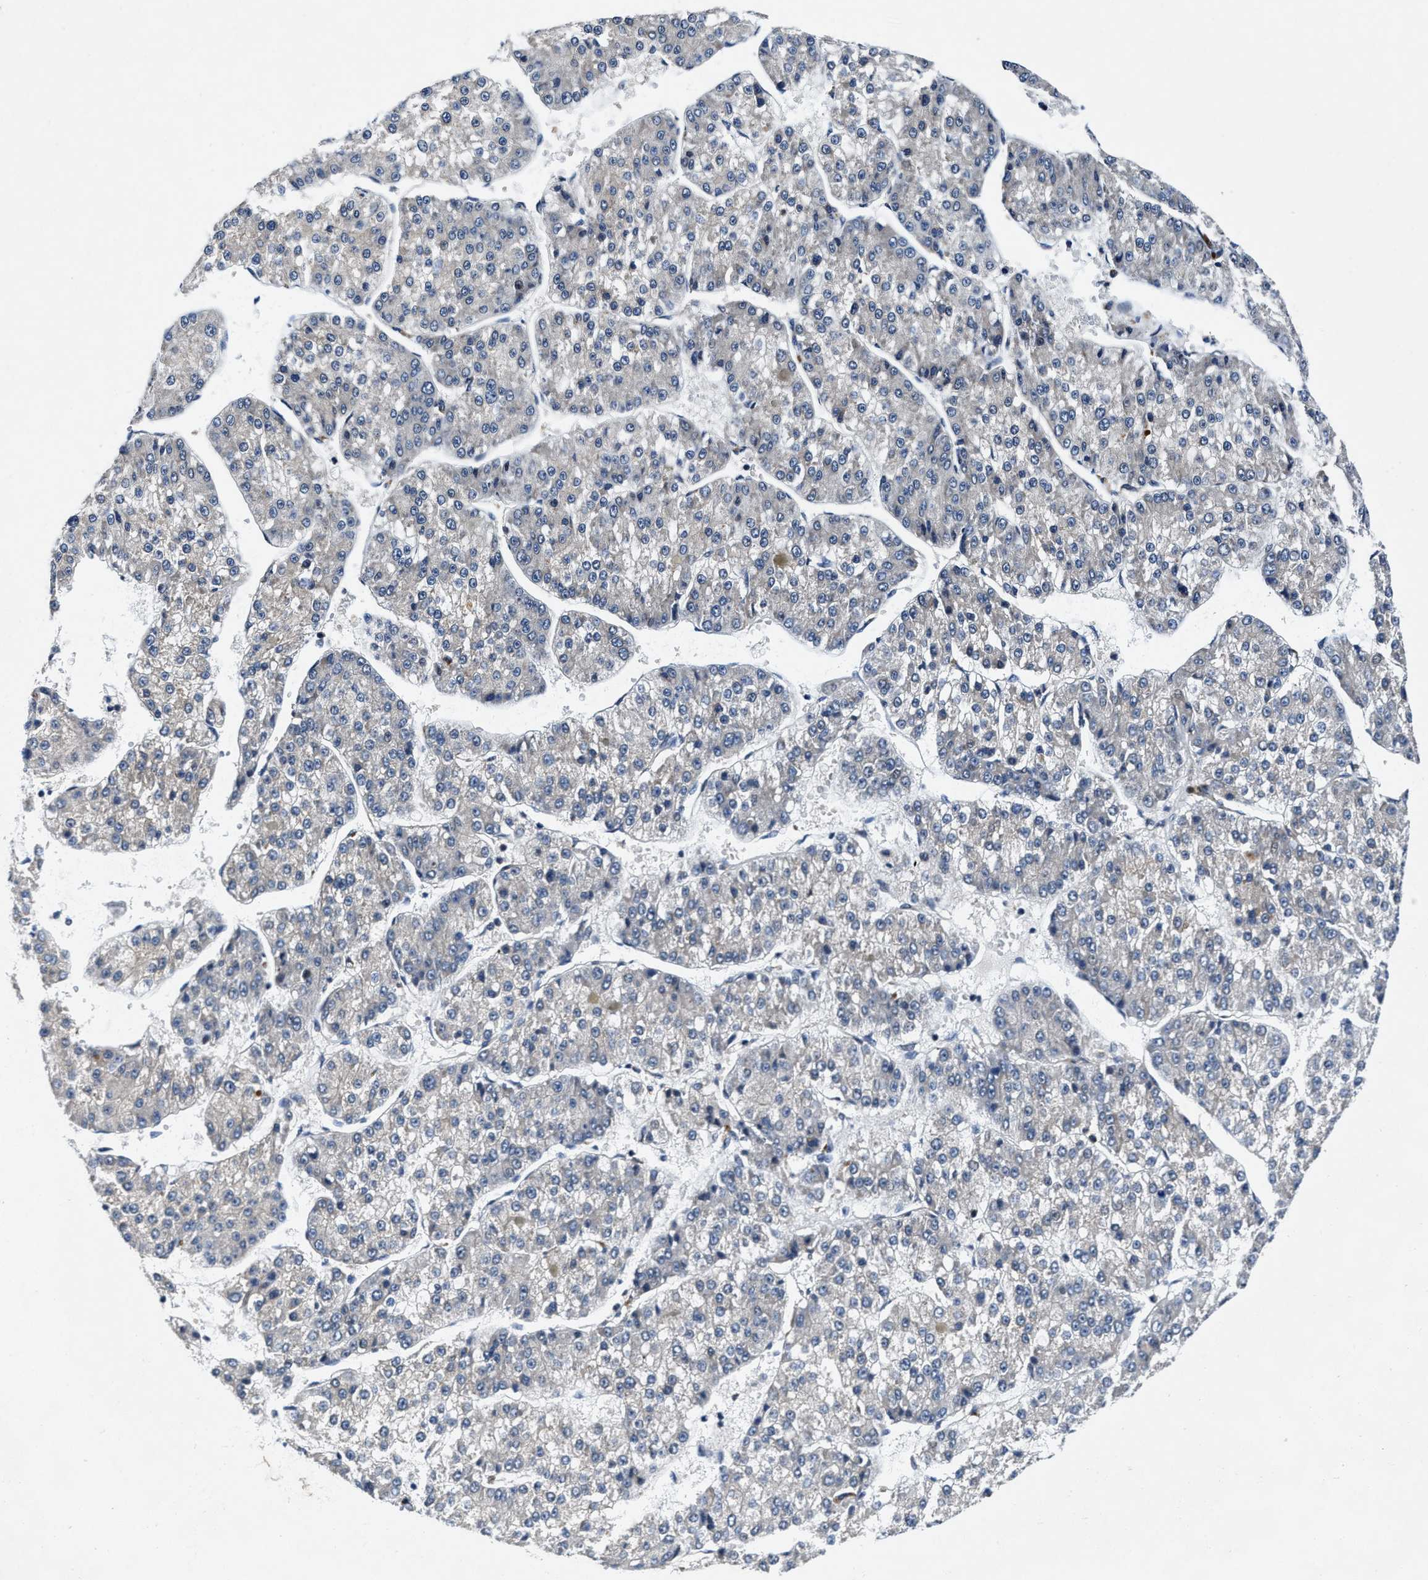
{"staining": {"intensity": "negative", "quantity": "none", "location": "none"}, "tissue": "liver cancer", "cell_type": "Tumor cells", "image_type": "cancer", "snomed": [{"axis": "morphology", "description": "Carcinoma, Hepatocellular, NOS"}, {"axis": "topography", "description": "Liver"}], "caption": "This image is of liver cancer (hepatocellular carcinoma) stained with immunohistochemistry (IHC) to label a protein in brown with the nuclei are counter-stained blue. There is no positivity in tumor cells. (Brightfield microscopy of DAB (3,3'-diaminobenzidine) immunohistochemistry at high magnification).", "gene": "C2orf66", "patient": {"sex": "female", "age": 73}}